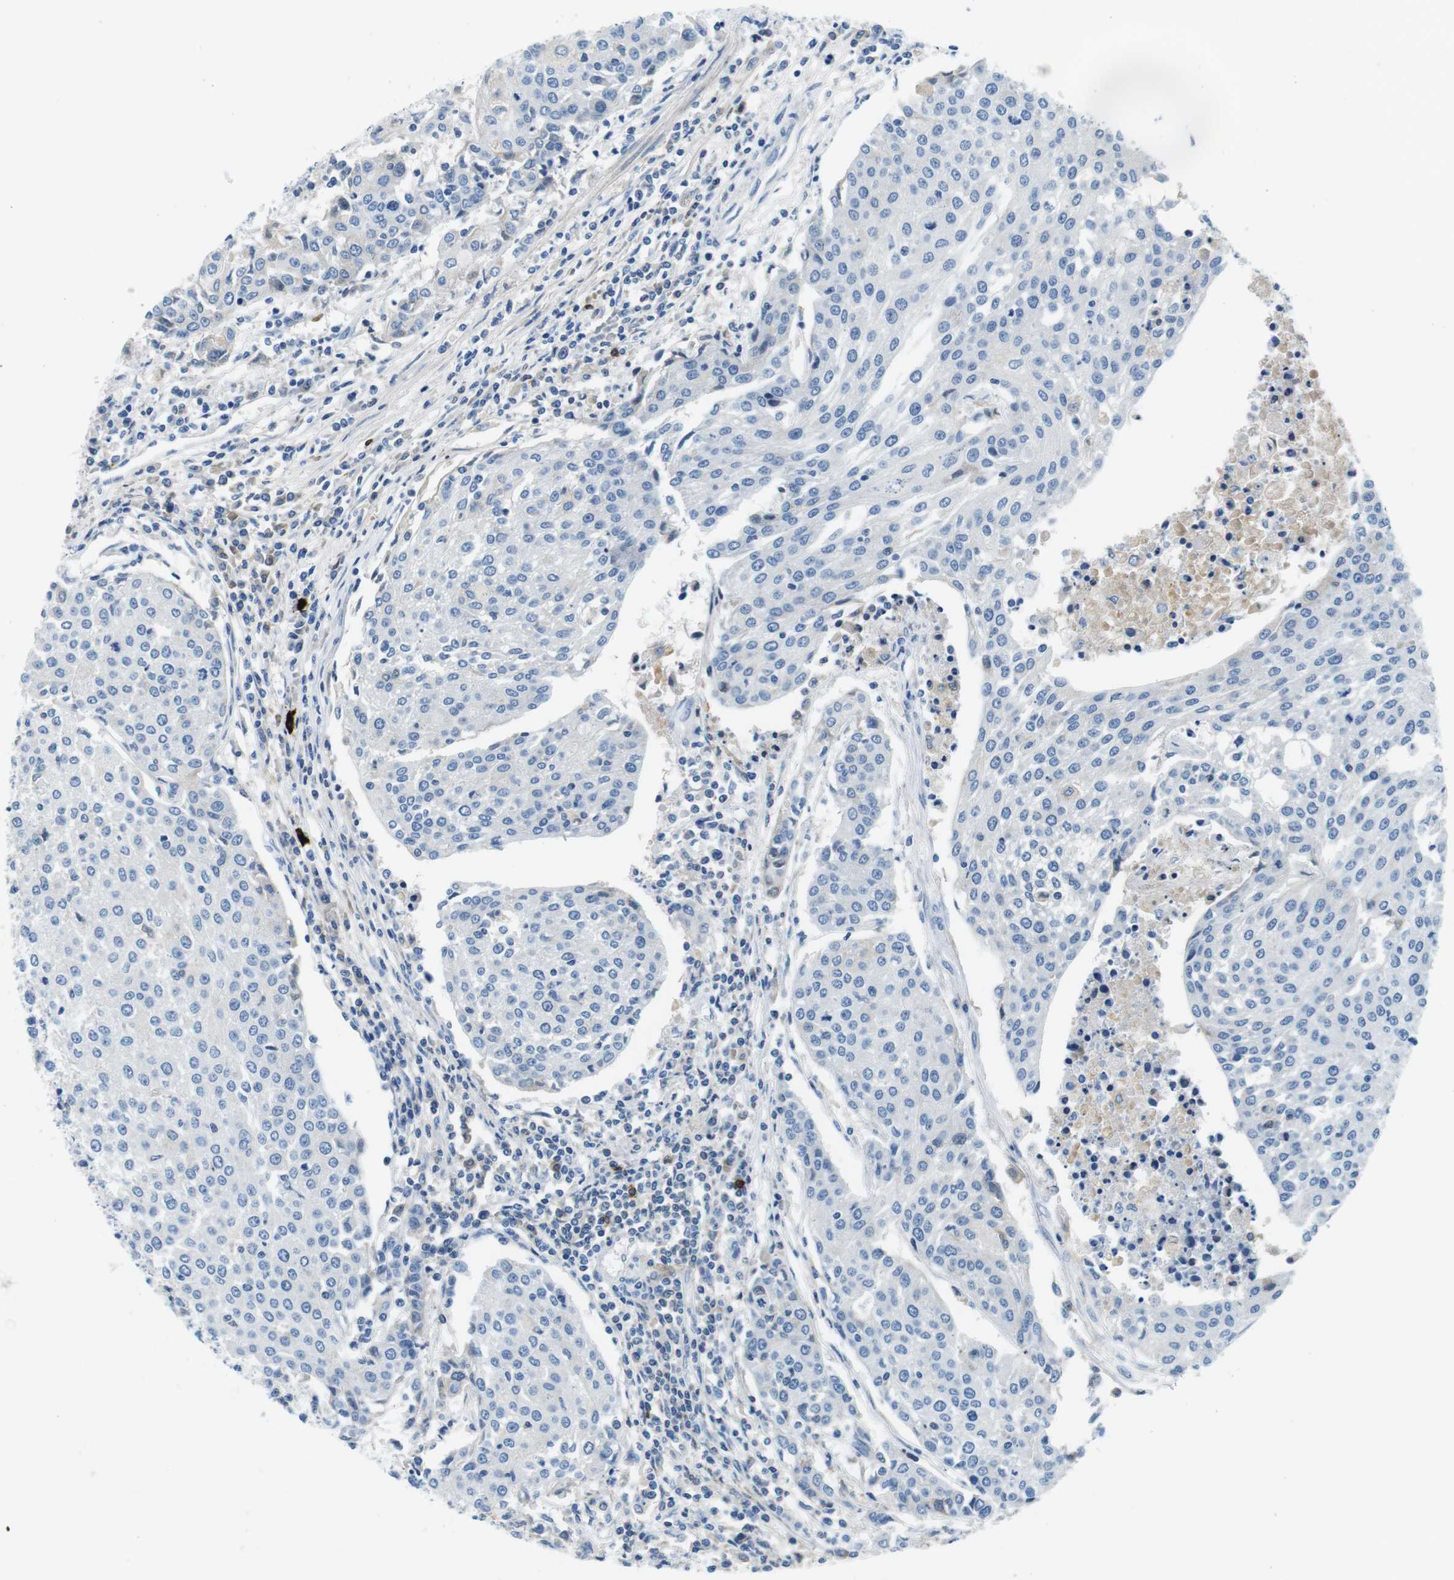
{"staining": {"intensity": "negative", "quantity": "none", "location": "none"}, "tissue": "urothelial cancer", "cell_type": "Tumor cells", "image_type": "cancer", "snomed": [{"axis": "morphology", "description": "Urothelial carcinoma, High grade"}, {"axis": "topography", "description": "Urinary bladder"}], "caption": "Image shows no protein staining in tumor cells of urothelial cancer tissue.", "gene": "IGHD", "patient": {"sex": "female", "age": 85}}